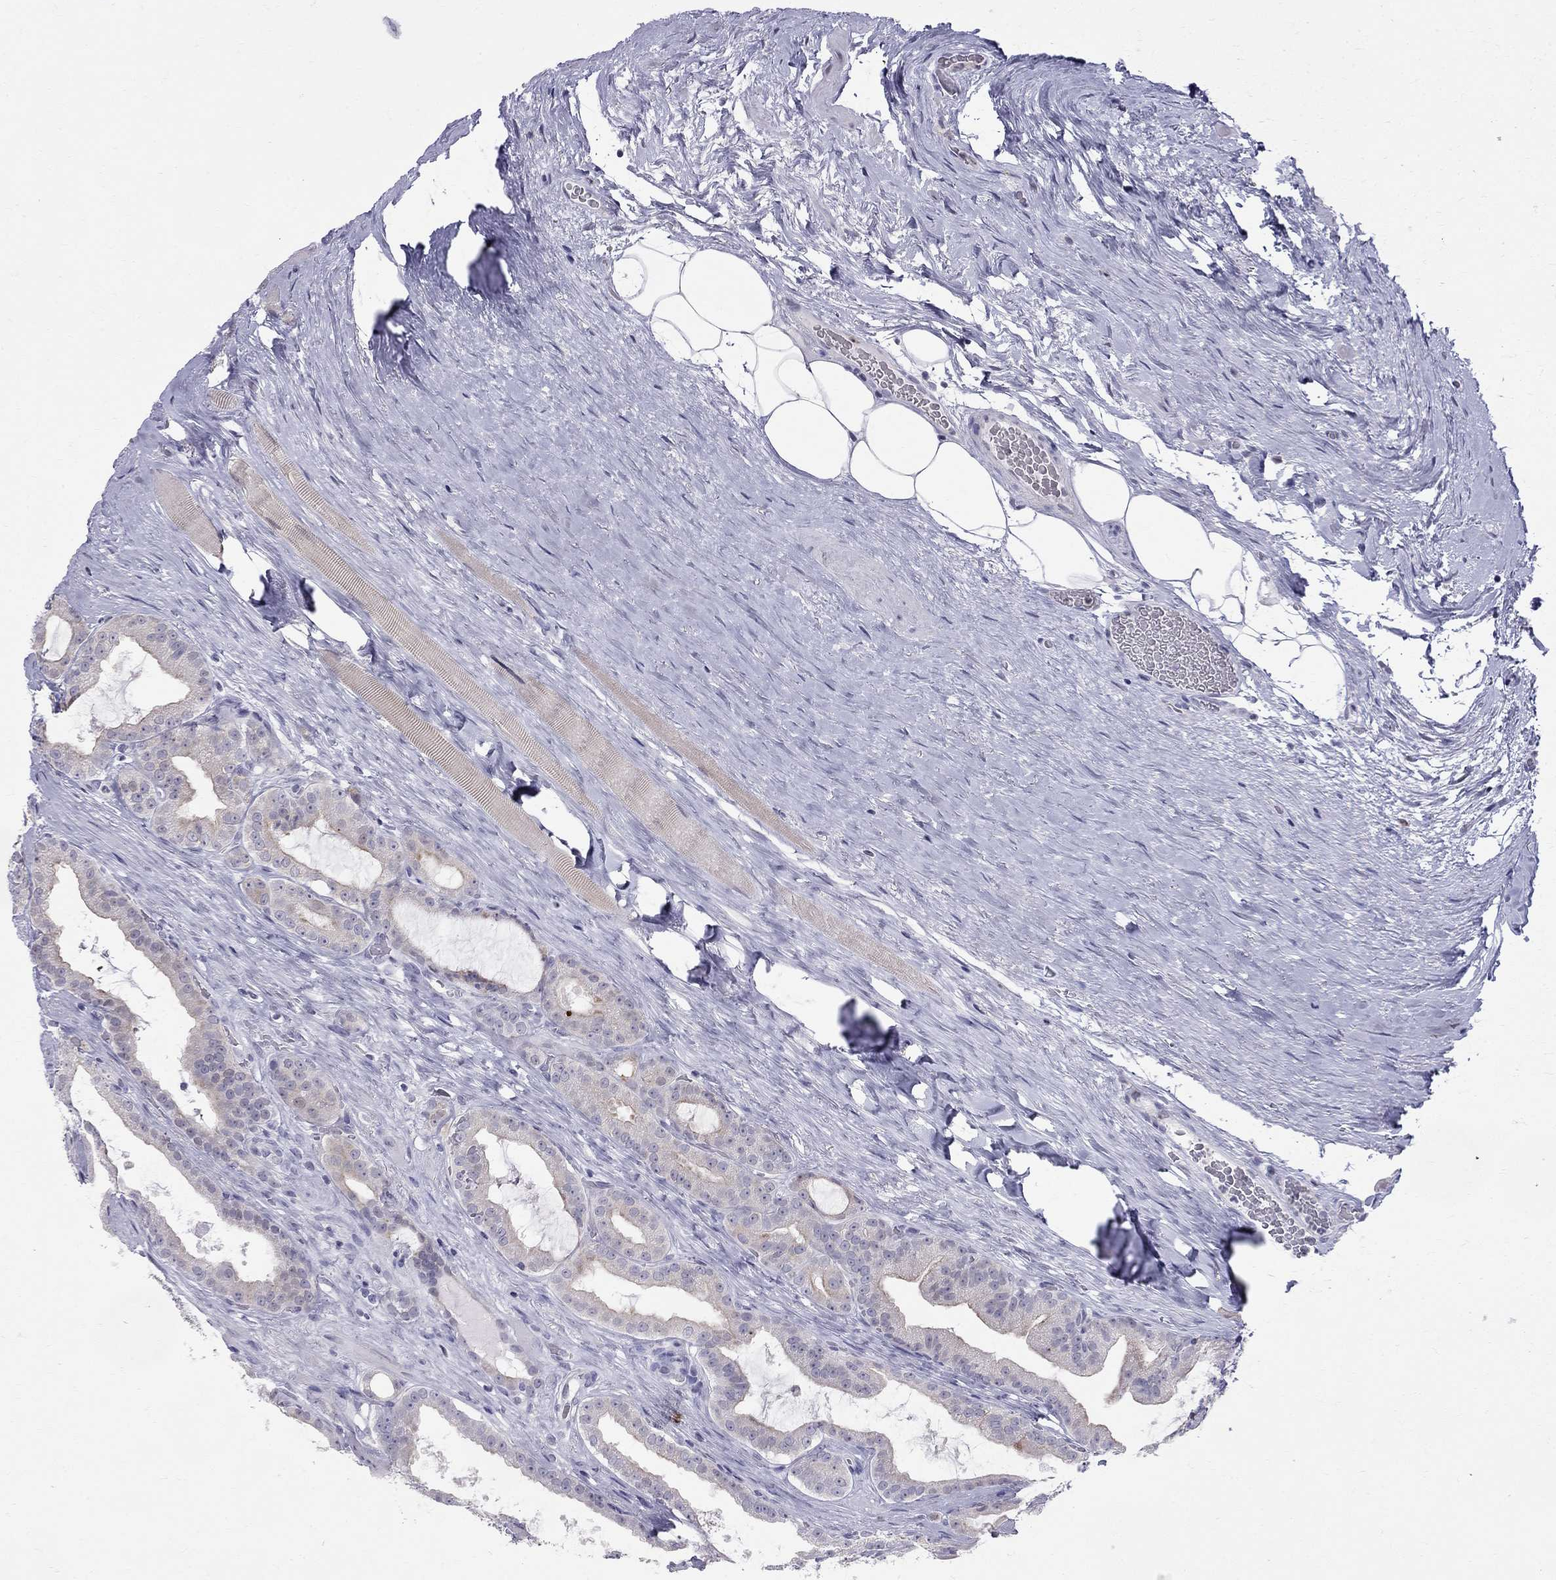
{"staining": {"intensity": "weak", "quantity": "<25%", "location": "cytoplasmic/membranous"}, "tissue": "prostate cancer", "cell_type": "Tumor cells", "image_type": "cancer", "snomed": [{"axis": "morphology", "description": "Adenocarcinoma, NOS"}, {"axis": "topography", "description": "Prostate"}], "caption": "Prostate cancer (adenocarcinoma) stained for a protein using immunohistochemistry displays no expression tumor cells.", "gene": "MUC15", "patient": {"sex": "male", "age": 67}}